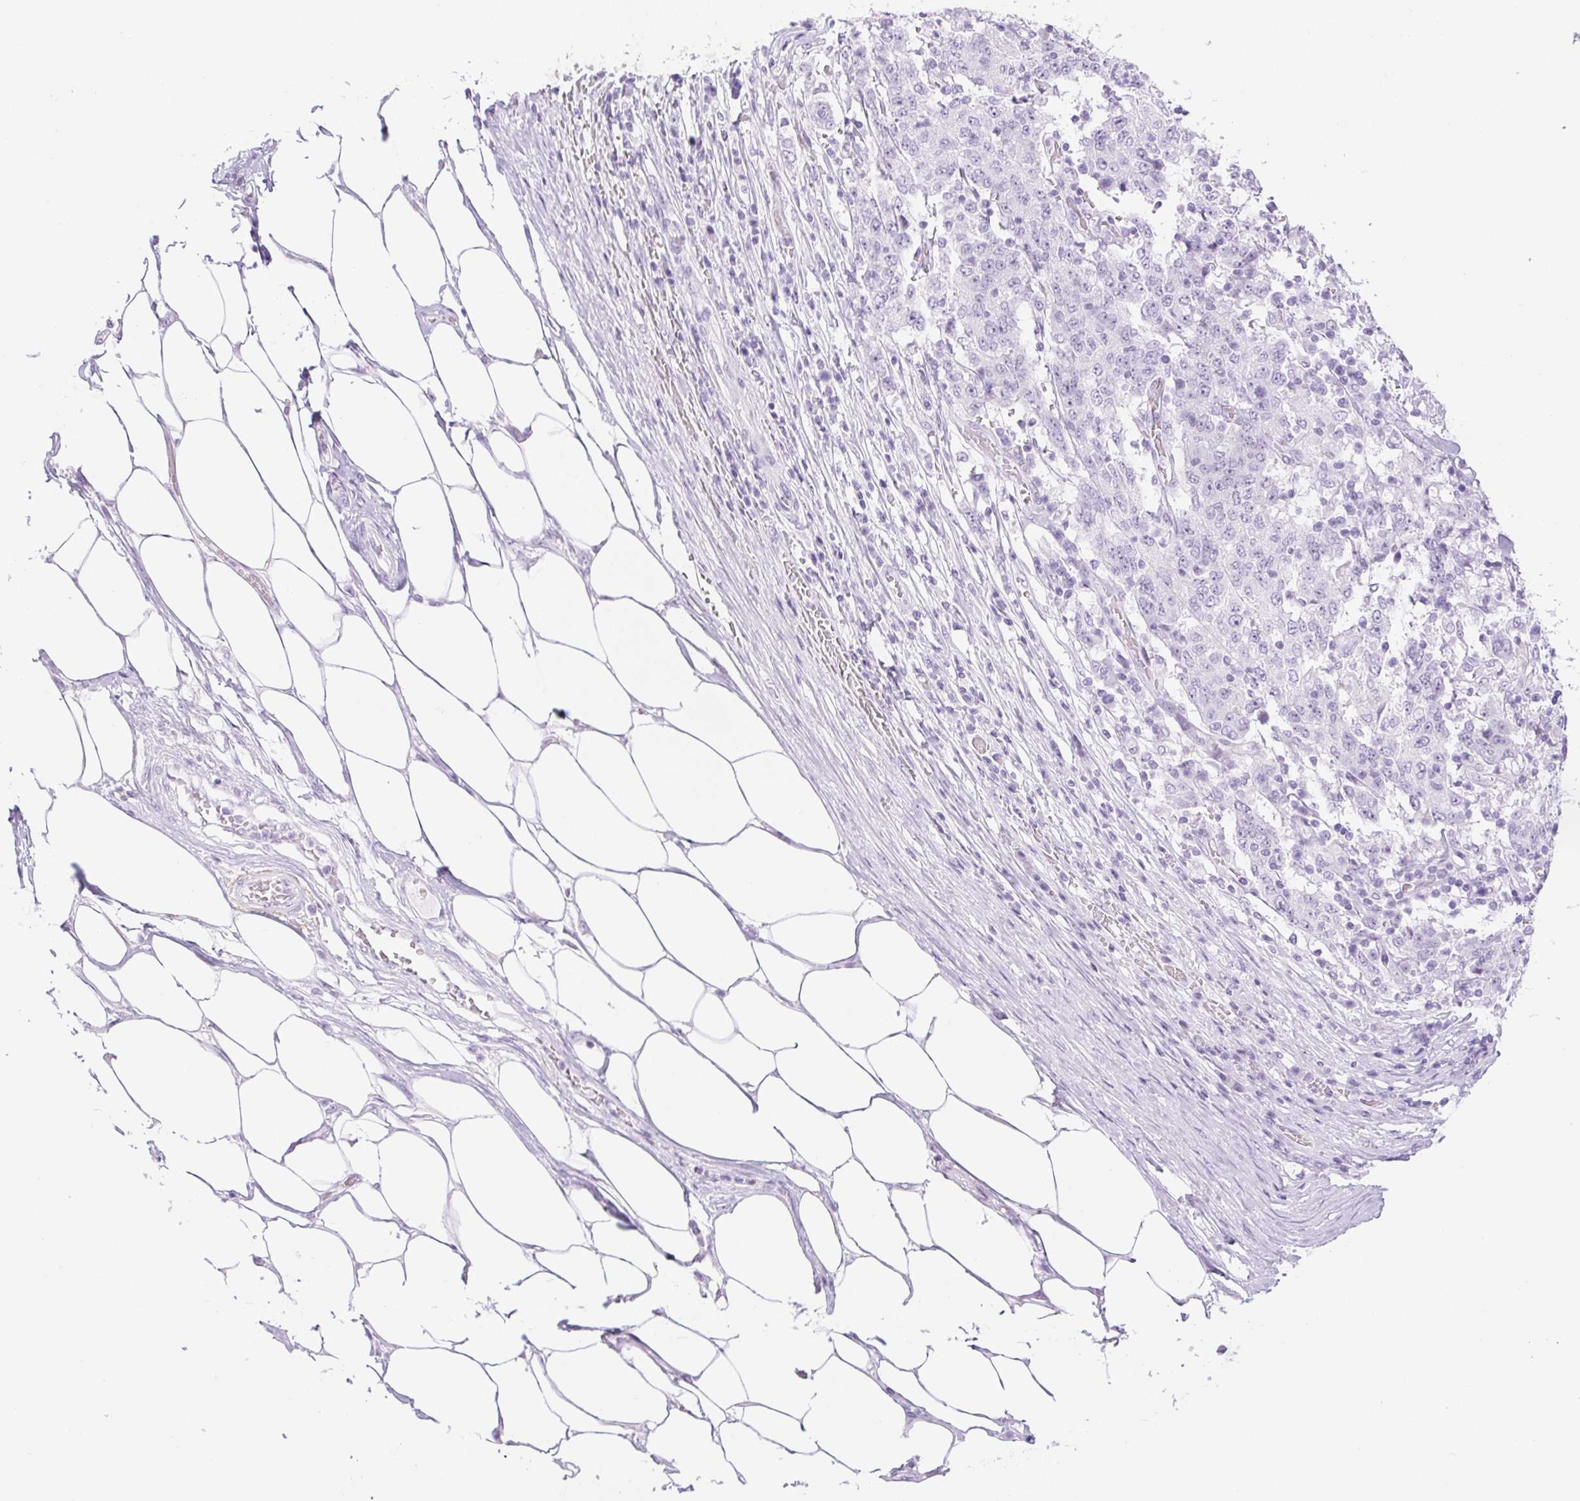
{"staining": {"intensity": "negative", "quantity": "none", "location": "none"}, "tissue": "stomach cancer", "cell_type": "Tumor cells", "image_type": "cancer", "snomed": [{"axis": "morphology", "description": "Adenocarcinoma, NOS"}, {"axis": "topography", "description": "Stomach"}], "caption": "High magnification brightfield microscopy of stomach adenocarcinoma stained with DAB (brown) and counterstained with hematoxylin (blue): tumor cells show no significant expression.", "gene": "SP140L", "patient": {"sex": "male", "age": 59}}